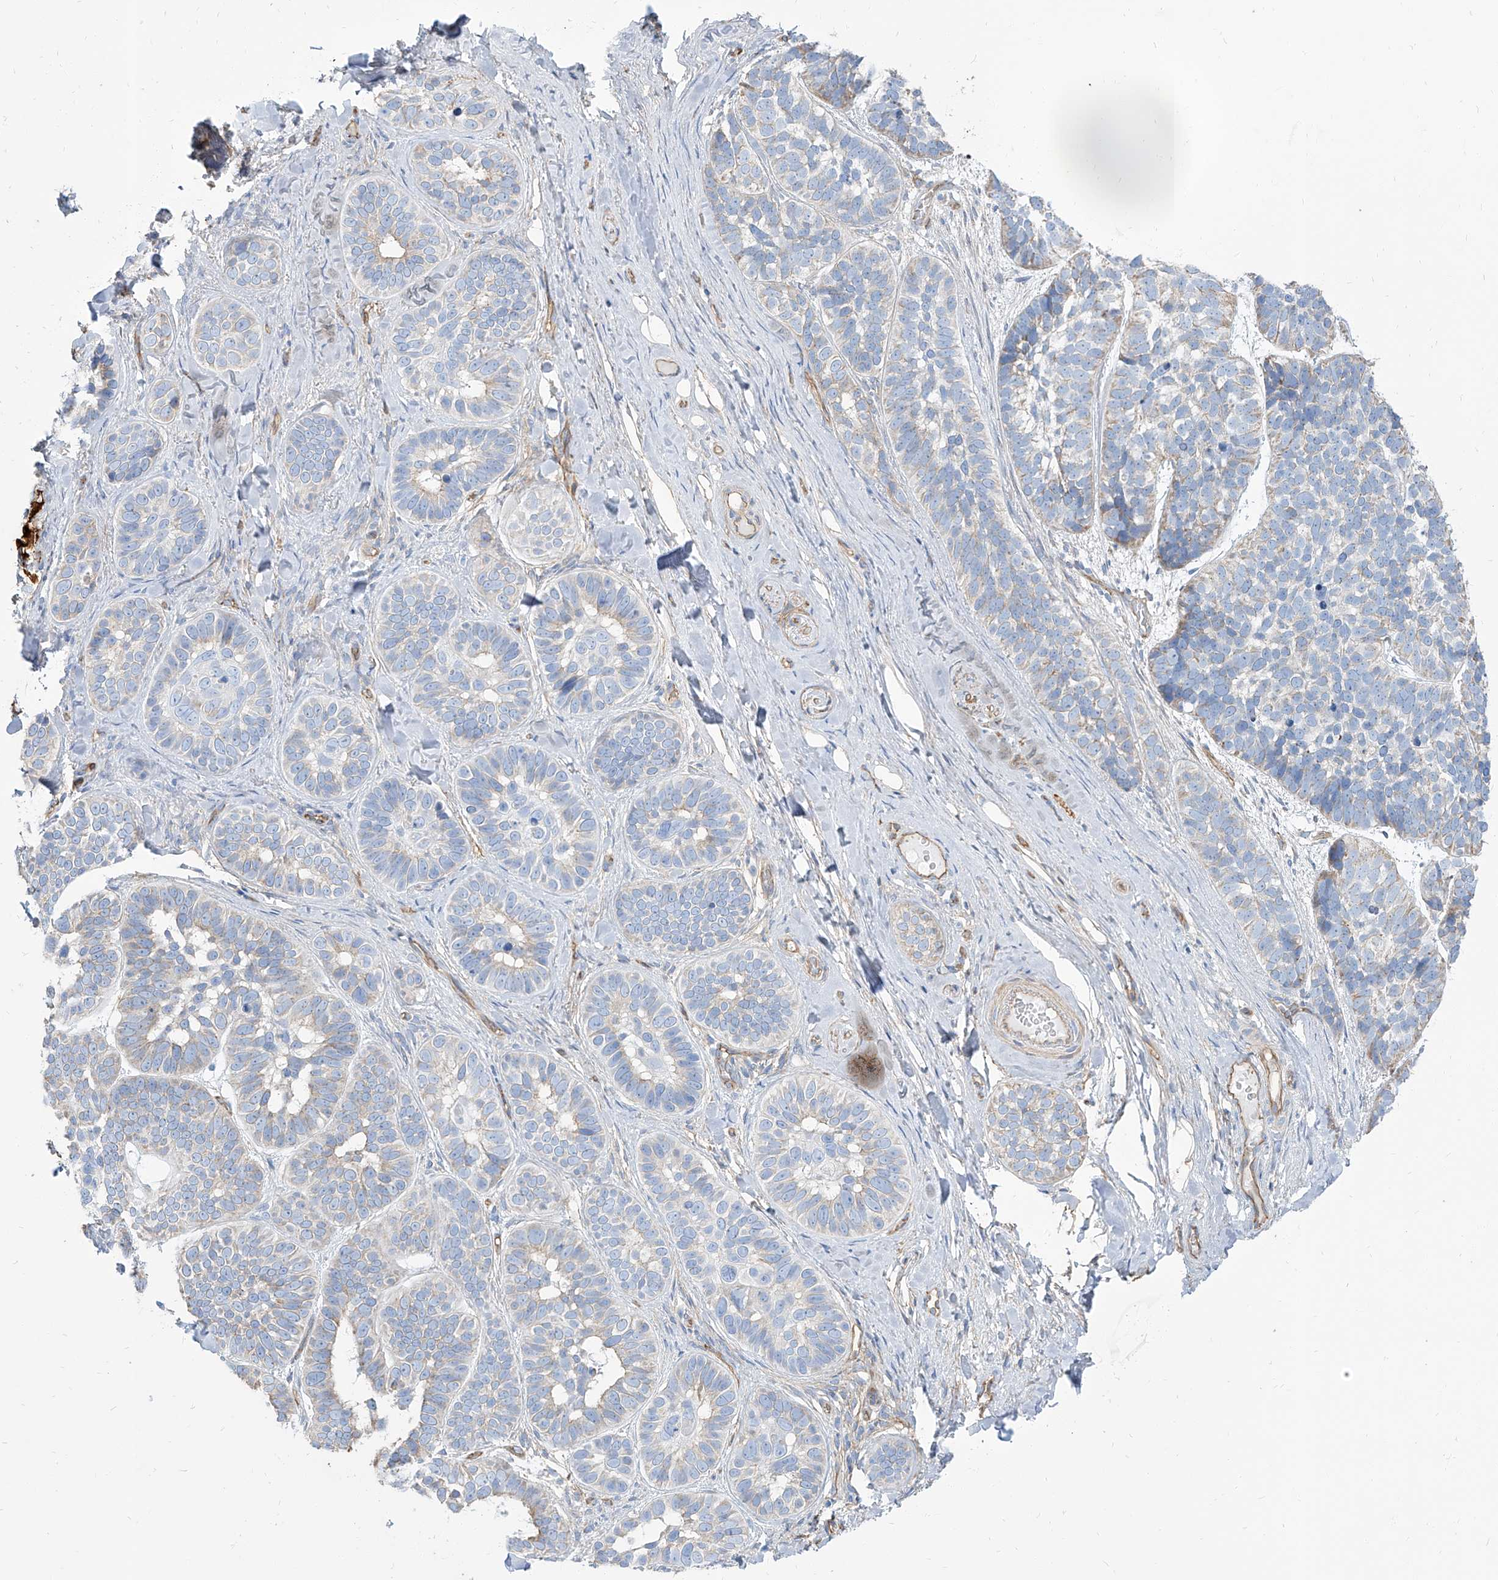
{"staining": {"intensity": "weak", "quantity": "<25%", "location": "cytoplasmic/membranous"}, "tissue": "skin cancer", "cell_type": "Tumor cells", "image_type": "cancer", "snomed": [{"axis": "morphology", "description": "Basal cell carcinoma"}, {"axis": "topography", "description": "Skin"}], "caption": "Immunohistochemistry (IHC) histopathology image of human skin cancer (basal cell carcinoma) stained for a protein (brown), which displays no staining in tumor cells.", "gene": "TXLNB", "patient": {"sex": "male", "age": 62}}